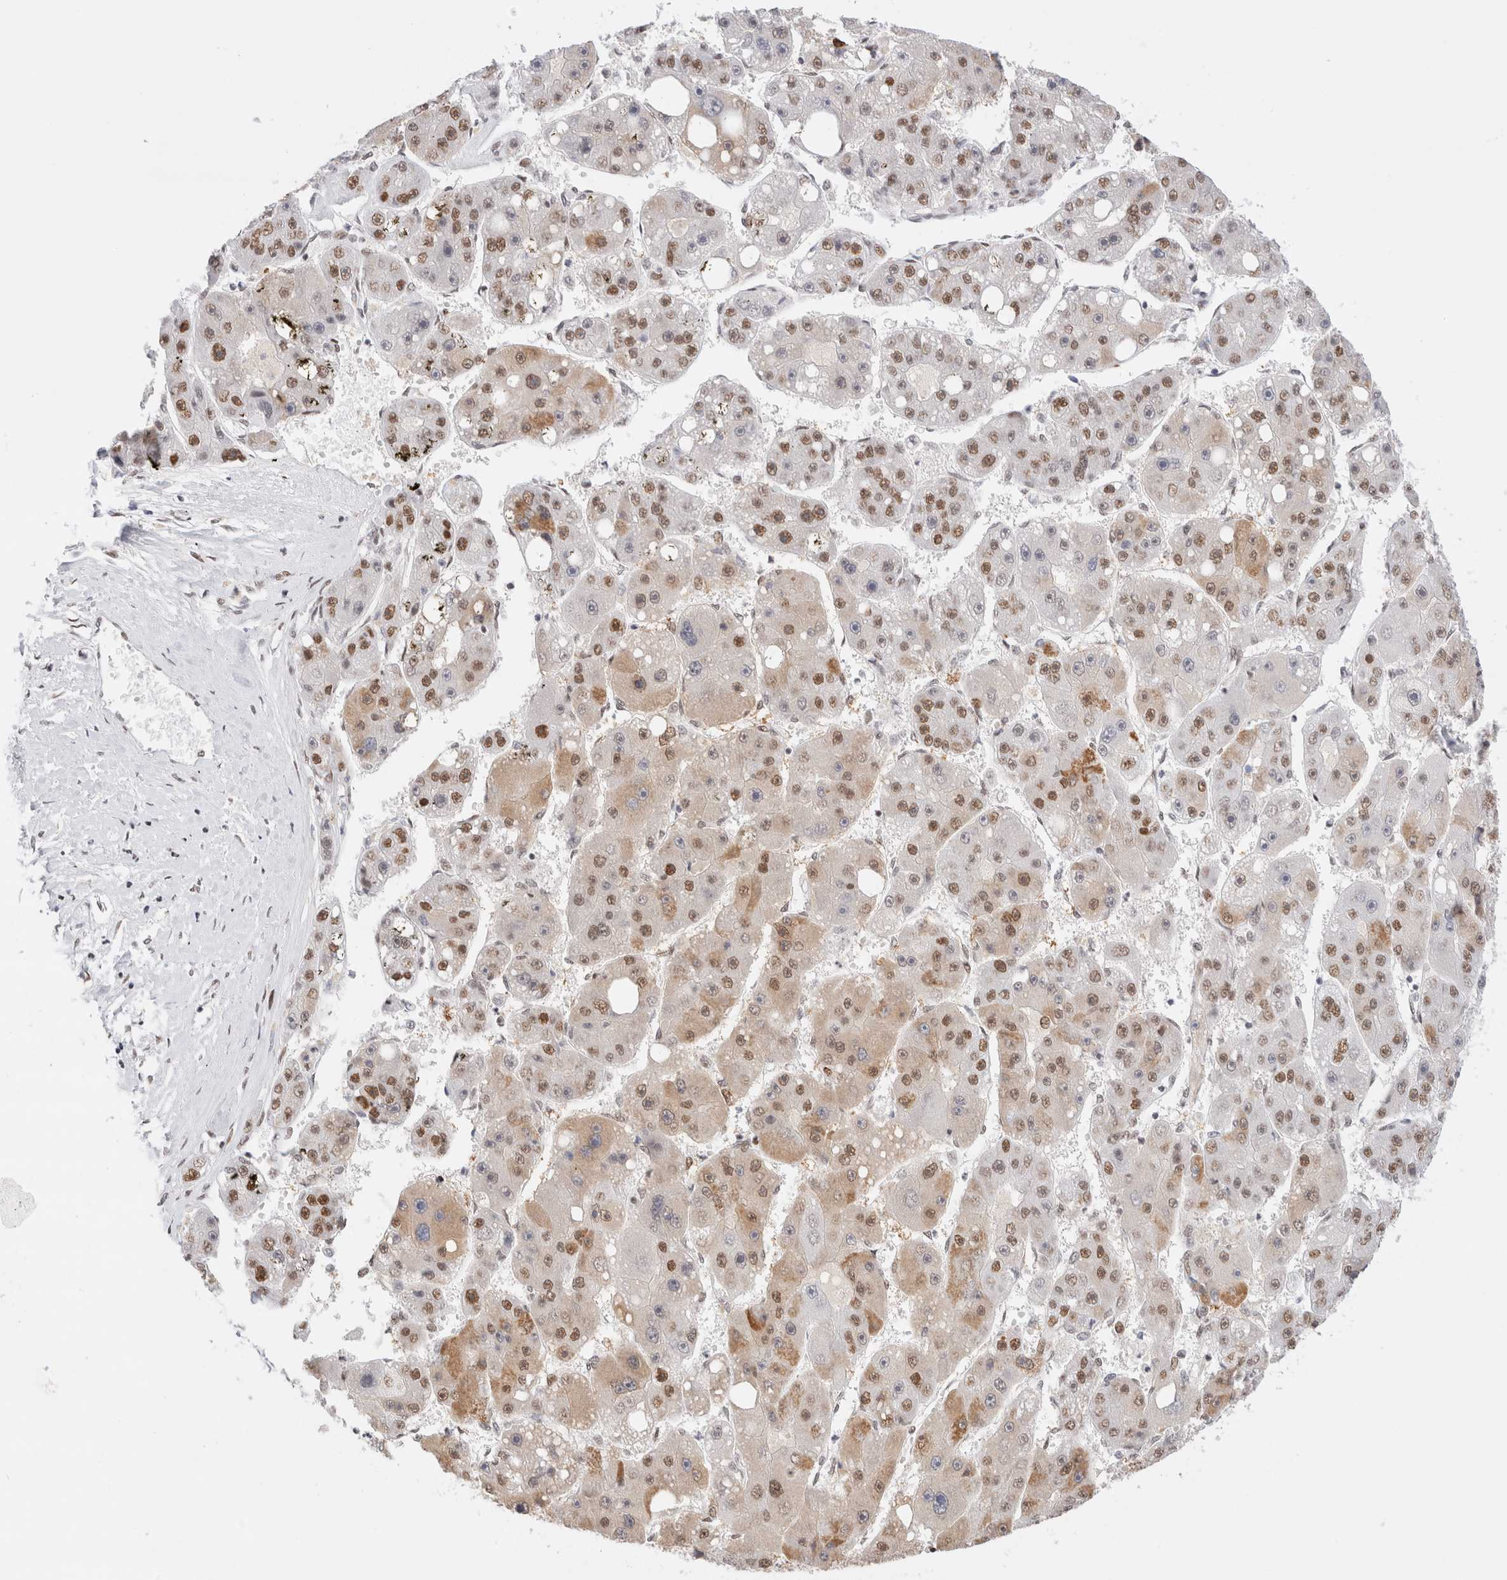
{"staining": {"intensity": "weak", "quantity": ">75%", "location": "cytoplasmic/membranous,nuclear"}, "tissue": "liver cancer", "cell_type": "Tumor cells", "image_type": "cancer", "snomed": [{"axis": "morphology", "description": "Carcinoma, Hepatocellular, NOS"}, {"axis": "topography", "description": "Liver"}], "caption": "This is an image of IHC staining of liver cancer (hepatocellular carcinoma), which shows weak staining in the cytoplasmic/membranous and nuclear of tumor cells.", "gene": "ZNF282", "patient": {"sex": "female", "age": 61}}